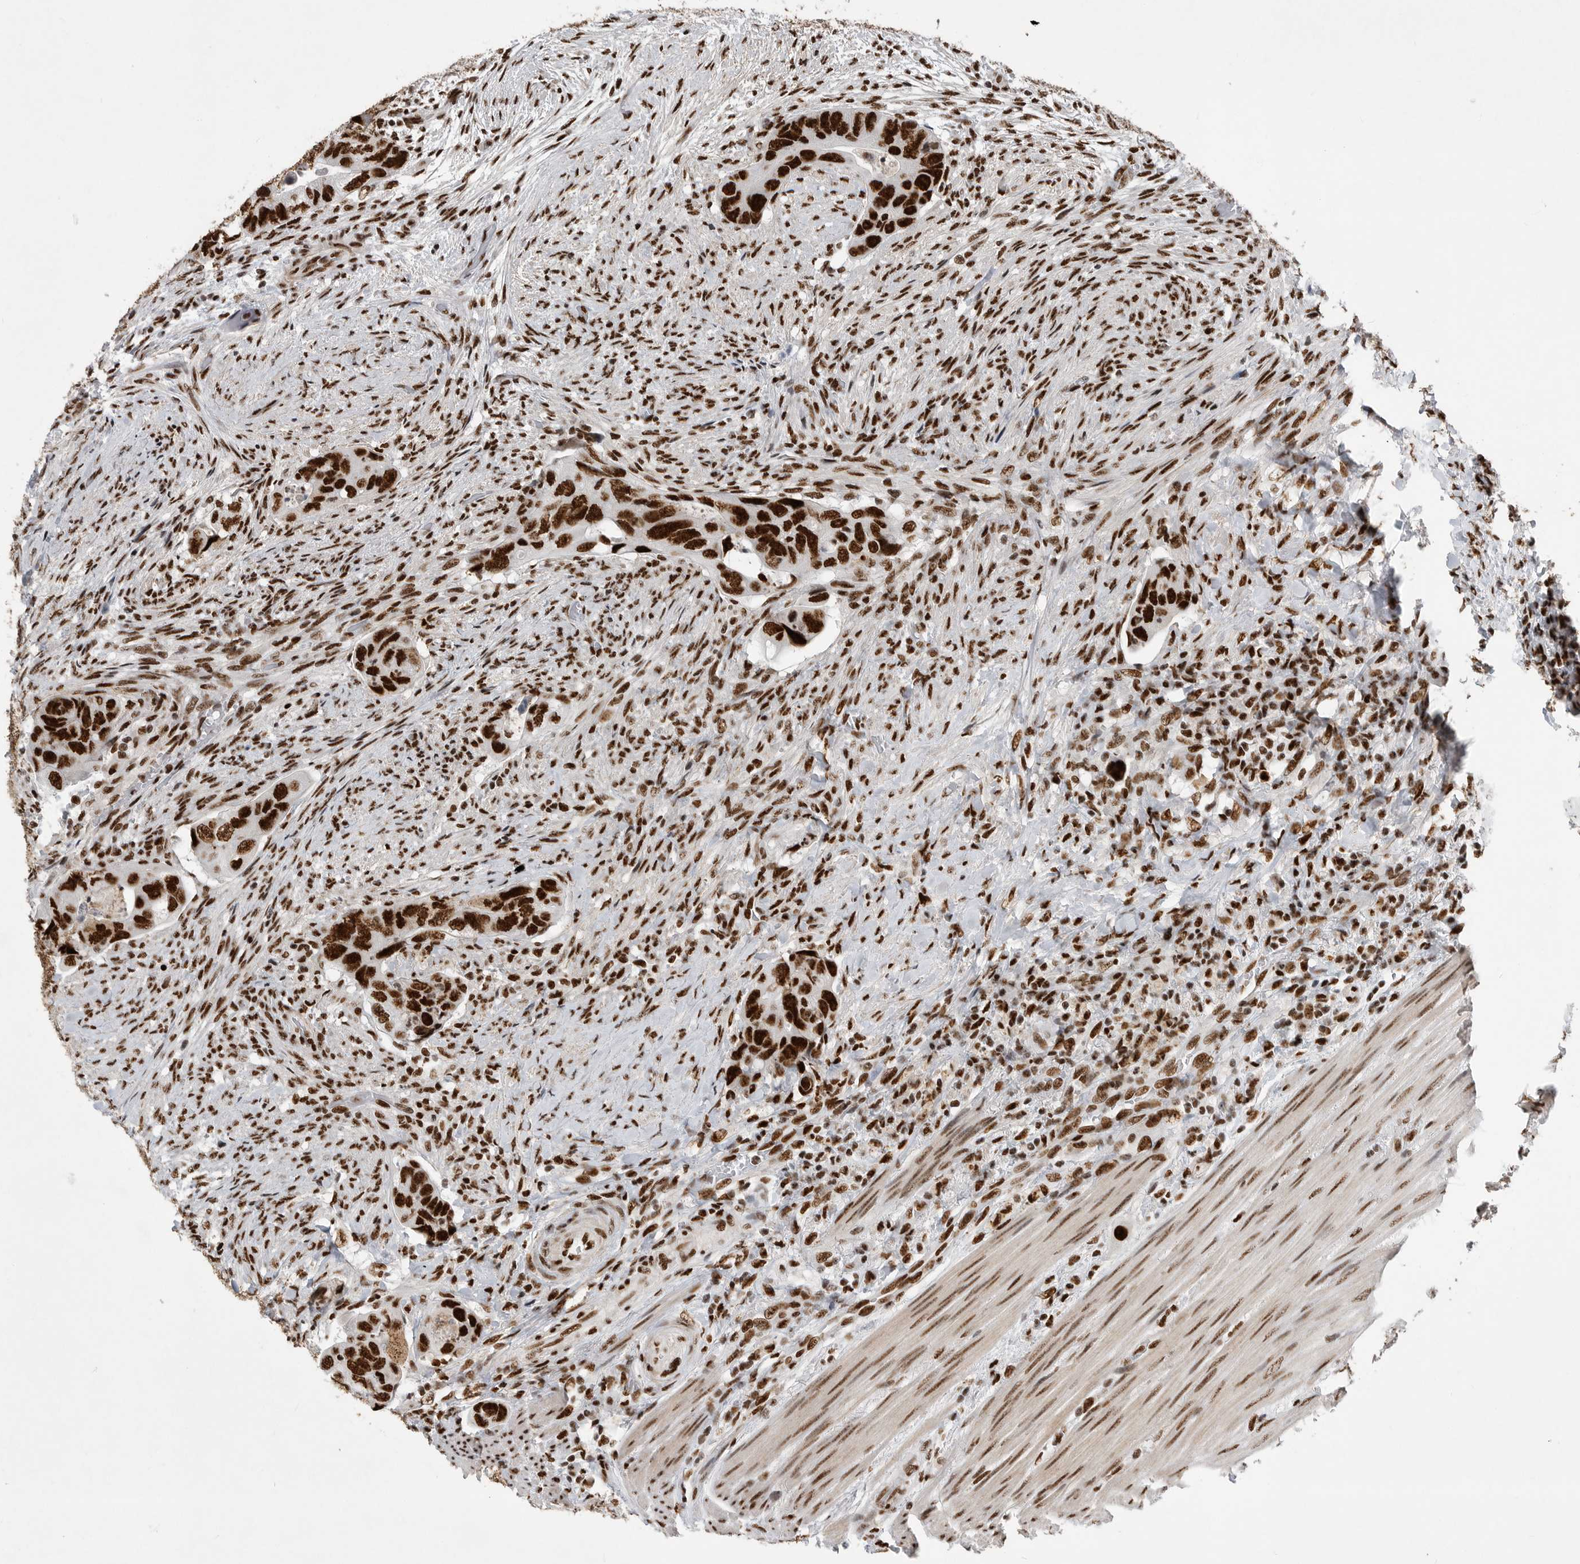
{"staining": {"intensity": "strong", "quantity": ">75%", "location": "nuclear"}, "tissue": "colorectal cancer", "cell_type": "Tumor cells", "image_type": "cancer", "snomed": [{"axis": "morphology", "description": "Adenocarcinoma, NOS"}, {"axis": "topography", "description": "Rectum"}], "caption": "A histopathology image showing strong nuclear staining in about >75% of tumor cells in adenocarcinoma (colorectal), as visualized by brown immunohistochemical staining.", "gene": "BCLAF1", "patient": {"sex": "male", "age": 63}}